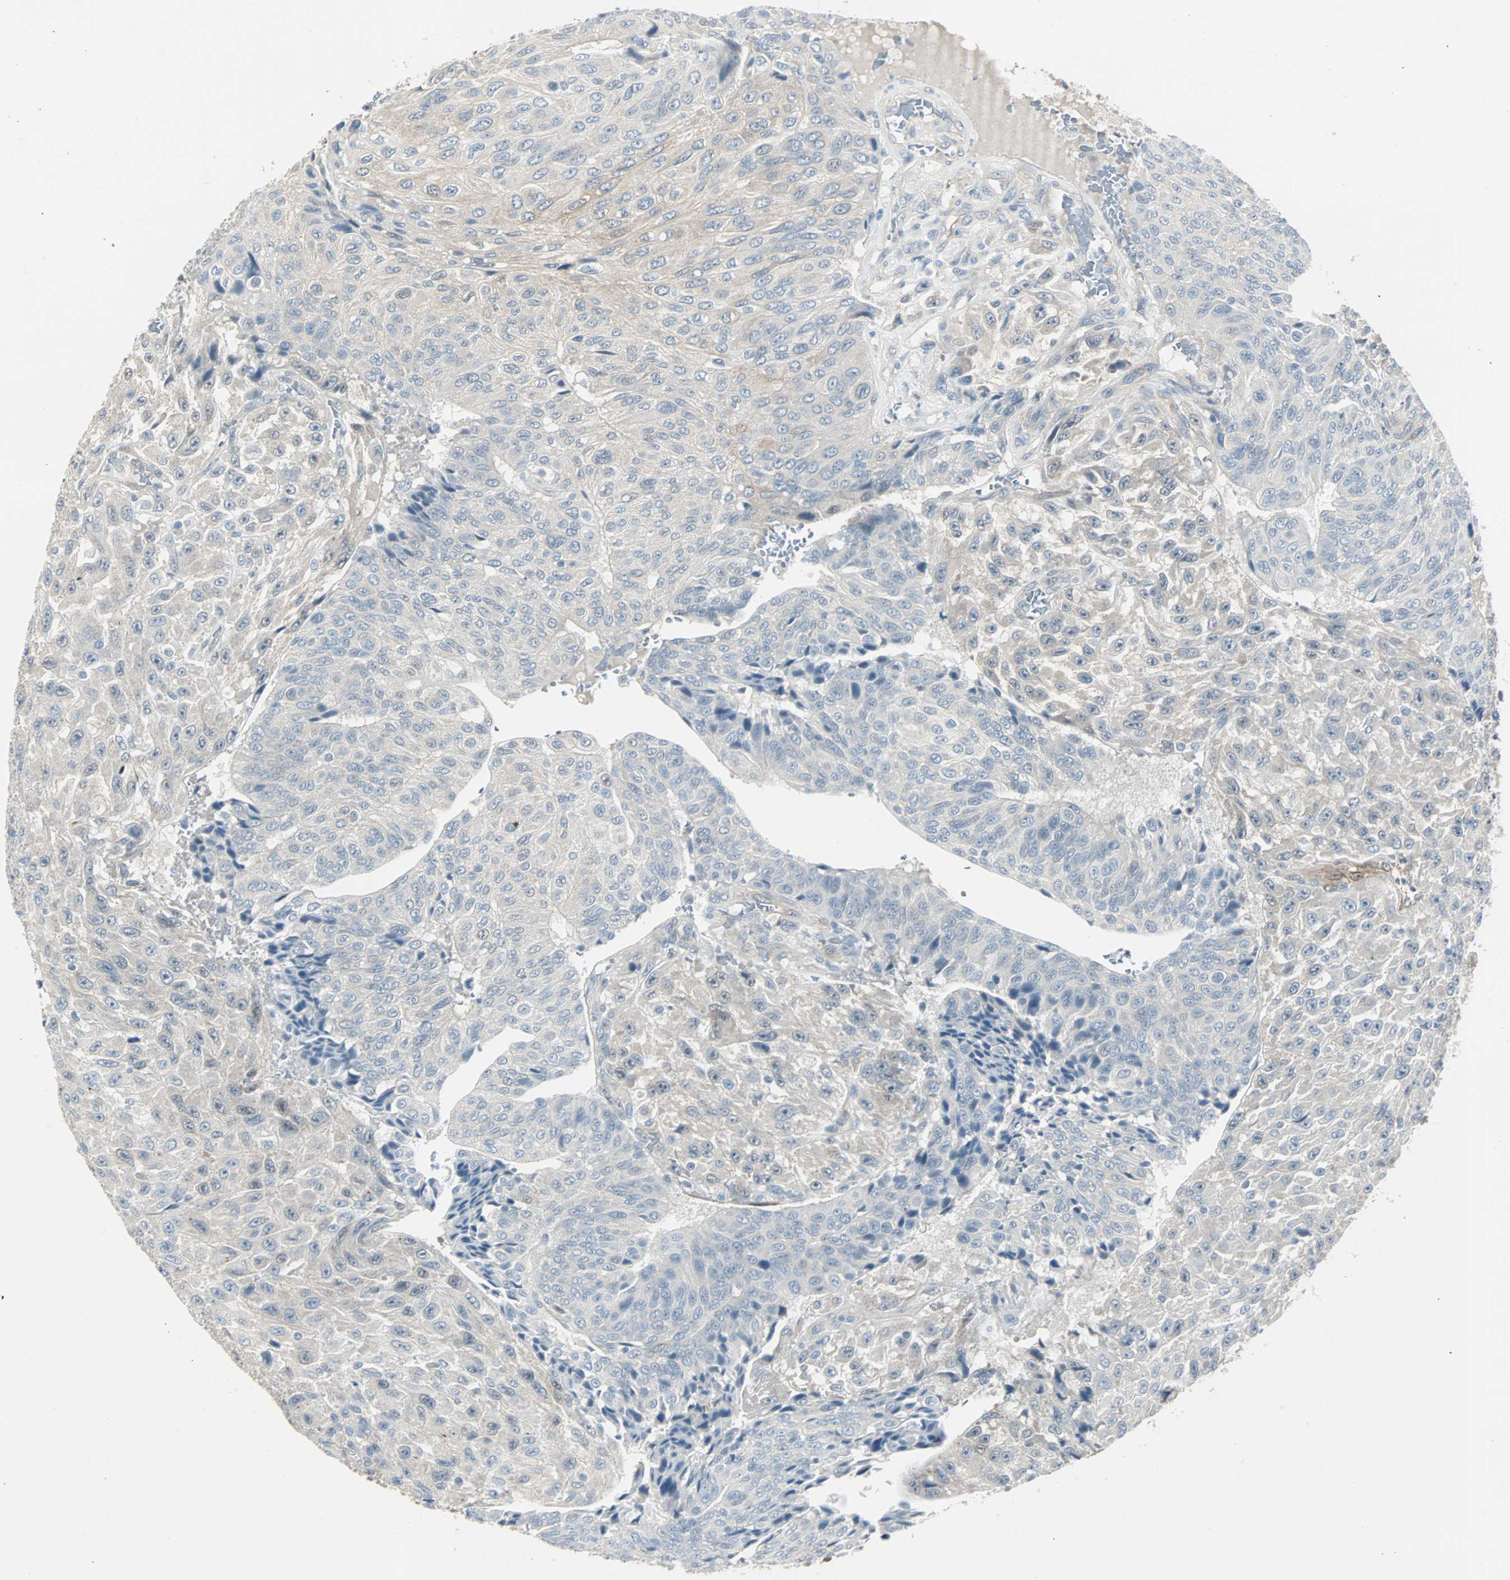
{"staining": {"intensity": "weak", "quantity": "25%-75%", "location": "cytoplasmic/membranous"}, "tissue": "urothelial cancer", "cell_type": "Tumor cells", "image_type": "cancer", "snomed": [{"axis": "morphology", "description": "Urothelial carcinoma, High grade"}, {"axis": "topography", "description": "Urinary bladder"}], "caption": "Immunohistochemical staining of urothelial cancer exhibits low levels of weak cytoplasmic/membranous protein expression in about 25%-75% of tumor cells.", "gene": "FHL2", "patient": {"sex": "male", "age": 66}}